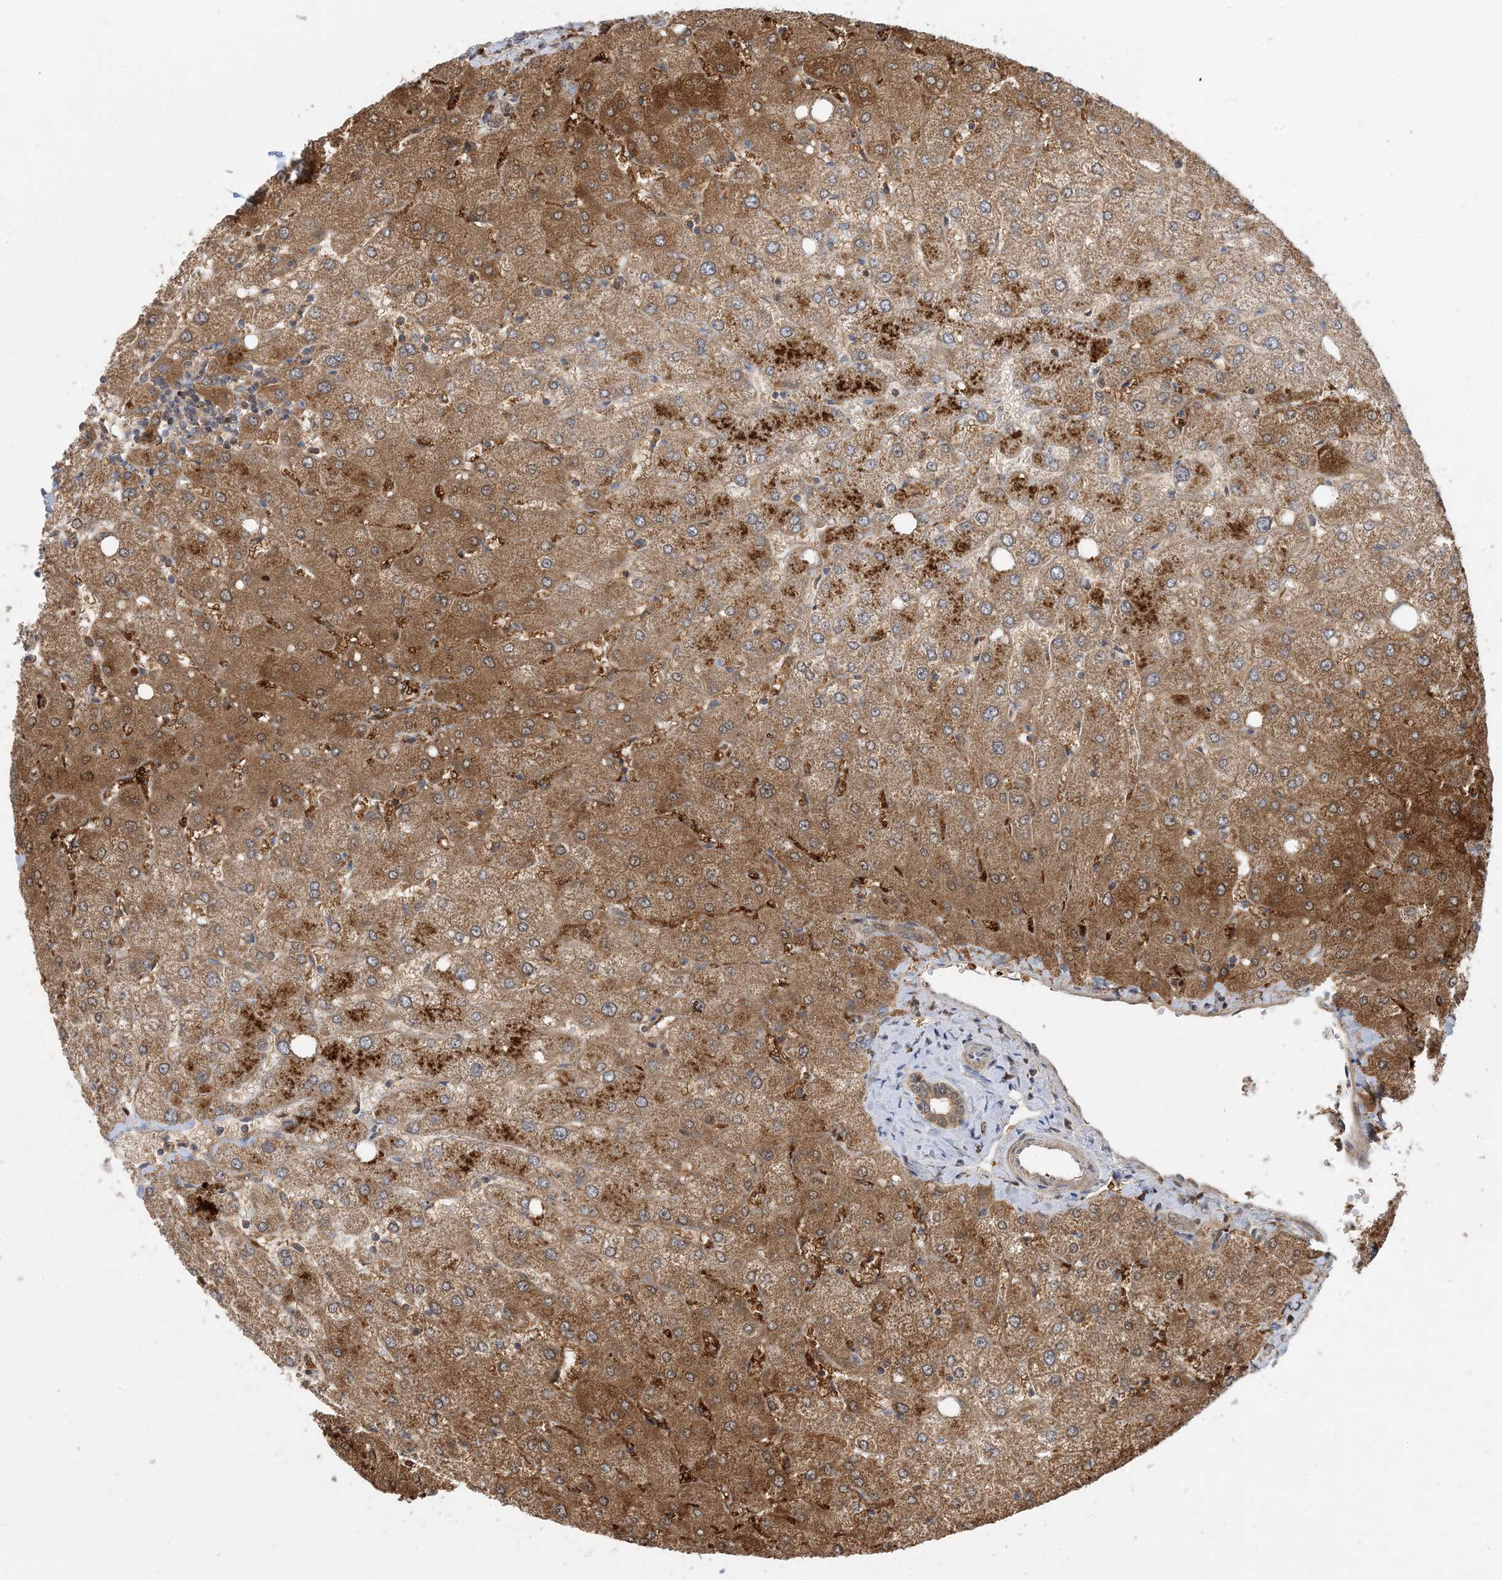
{"staining": {"intensity": "moderate", "quantity": ">75%", "location": "cytoplasmic/membranous"}, "tissue": "liver", "cell_type": "Cholangiocytes", "image_type": "normal", "snomed": [{"axis": "morphology", "description": "Normal tissue, NOS"}, {"axis": "topography", "description": "Liver"}], "caption": "Protein expression analysis of unremarkable human liver reveals moderate cytoplasmic/membranous positivity in approximately >75% of cholangiocytes.", "gene": "ECHDC1", "patient": {"sex": "female", "age": 54}}